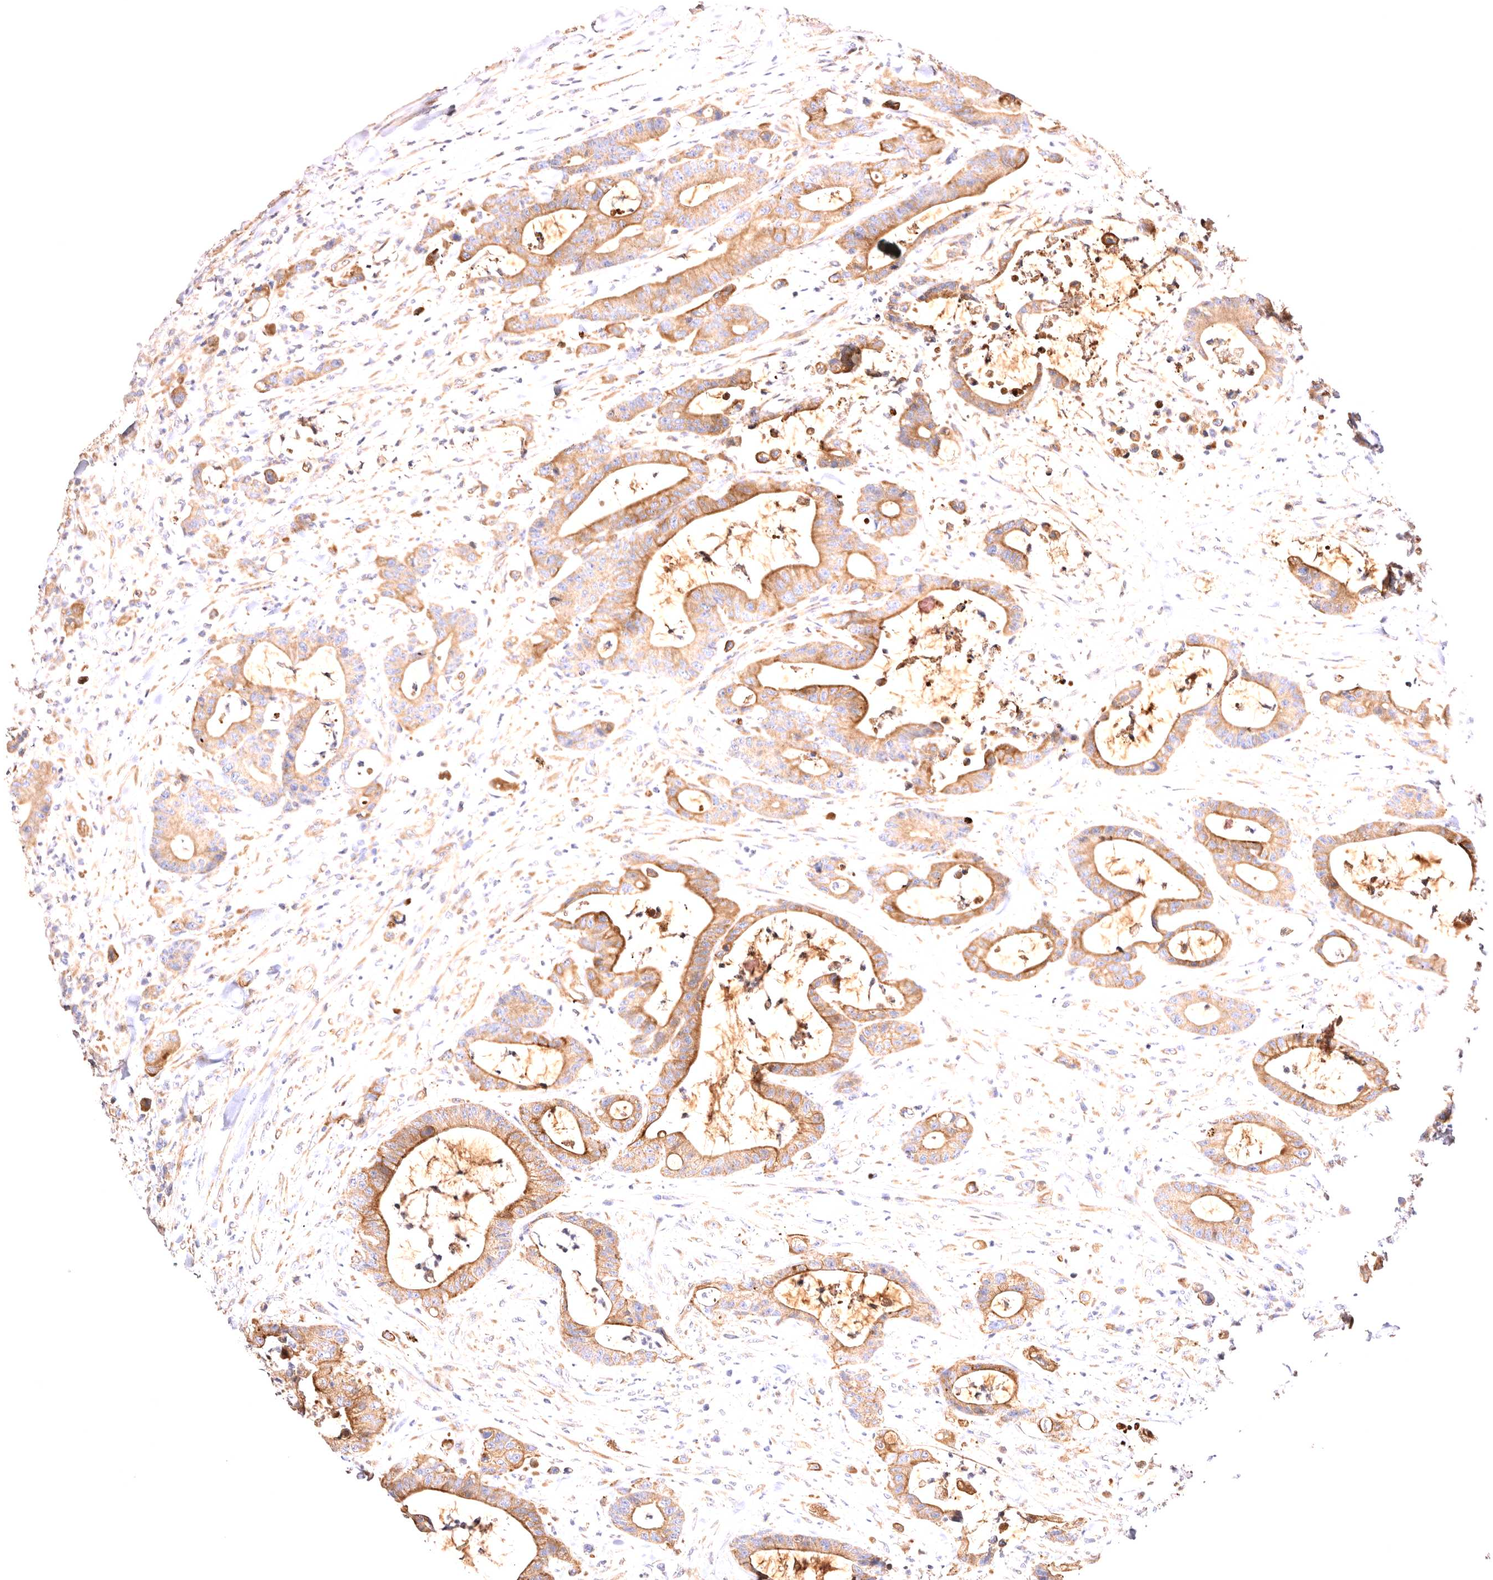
{"staining": {"intensity": "moderate", "quantity": ">75%", "location": "cytoplasmic/membranous"}, "tissue": "colorectal cancer", "cell_type": "Tumor cells", "image_type": "cancer", "snomed": [{"axis": "morphology", "description": "Adenocarcinoma, NOS"}, {"axis": "topography", "description": "Colon"}], "caption": "A histopathology image of human colorectal adenocarcinoma stained for a protein reveals moderate cytoplasmic/membranous brown staining in tumor cells.", "gene": "VPS45", "patient": {"sex": "female", "age": 84}}